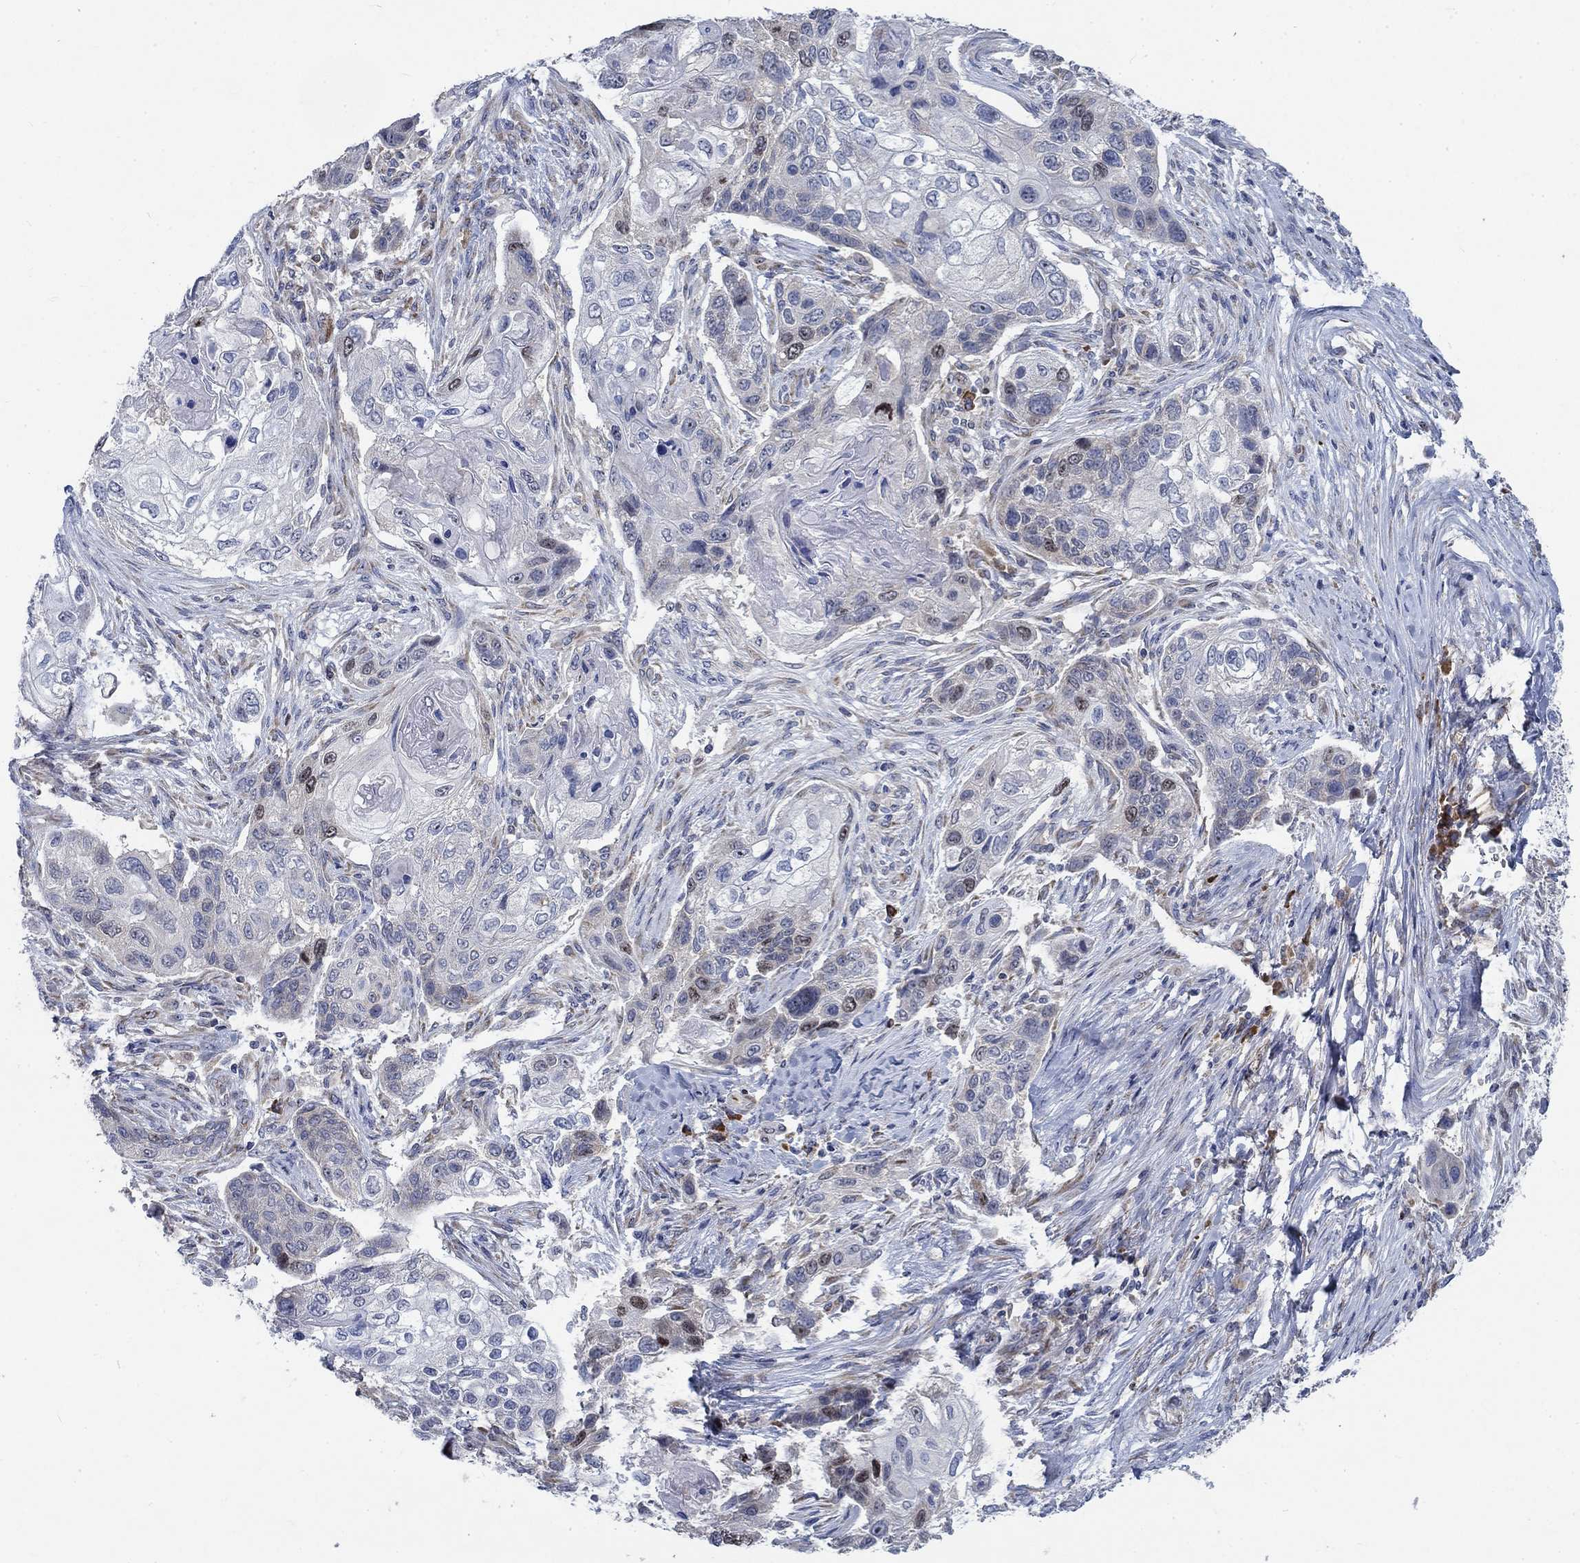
{"staining": {"intensity": "negative", "quantity": "none", "location": "none"}, "tissue": "lung cancer", "cell_type": "Tumor cells", "image_type": "cancer", "snomed": [{"axis": "morphology", "description": "Normal tissue, NOS"}, {"axis": "morphology", "description": "Squamous cell carcinoma, NOS"}, {"axis": "topography", "description": "Bronchus"}, {"axis": "topography", "description": "Lung"}], "caption": "Tumor cells are negative for protein expression in human lung cancer.", "gene": "MMP24", "patient": {"sex": "male", "age": 69}}